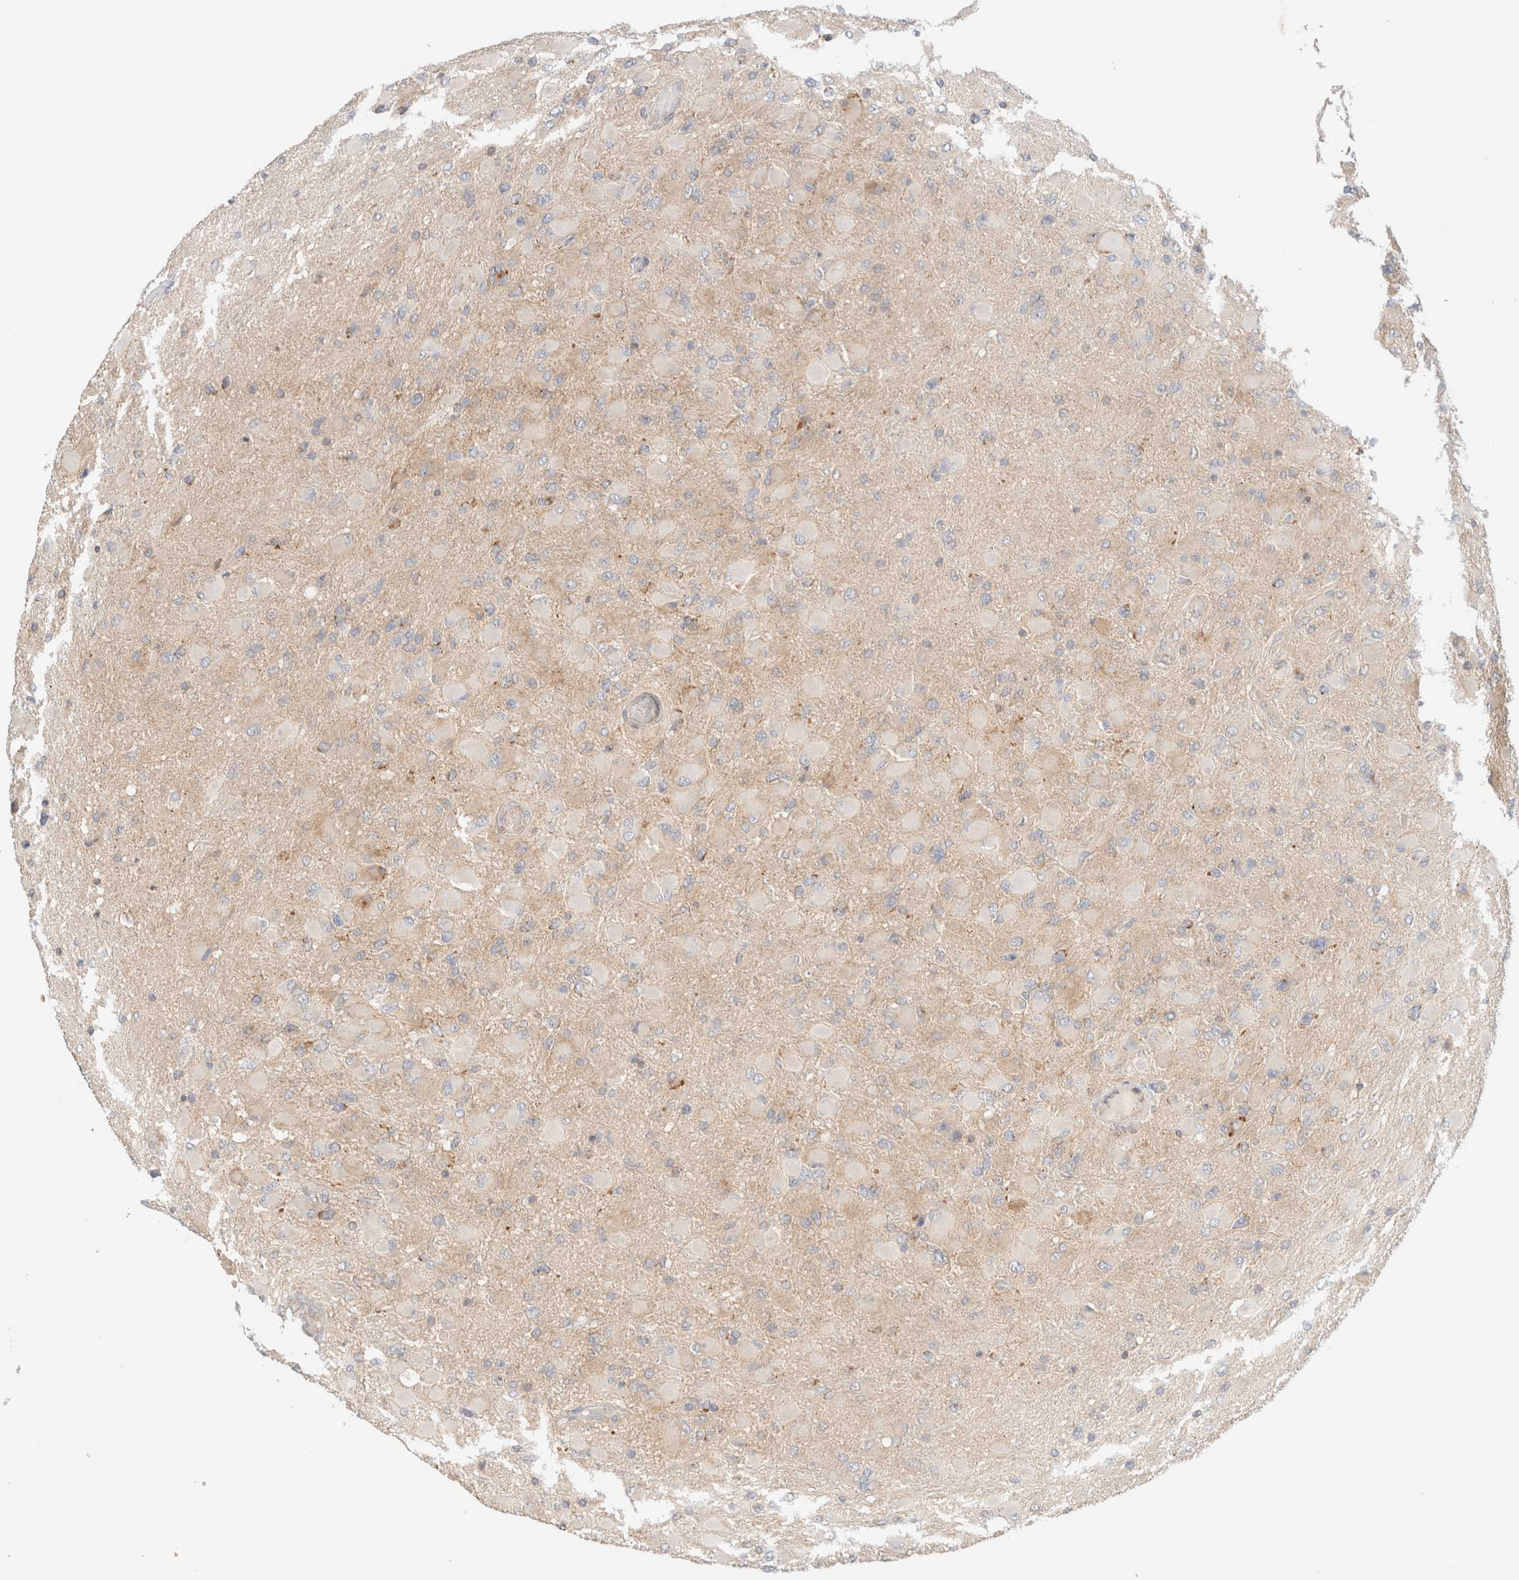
{"staining": {"intensity": "negative", "quantity": "none", "location": "none"}, "tissue": "glioma", "cell_type": "Tumor cells", "image_type": "cancer", "snomed": [{"axis": "morphology", "description": "Glioma, malignant, High grade"}, {"axis": "topography", "description": "Cerebral cortex"}], "caption": "Immunohistochemistry of malignant high-grade glioma demonstrates no expression in tumor cells.", "gene": "MRM3", "patient": {"sex": "female", "age": 36}}